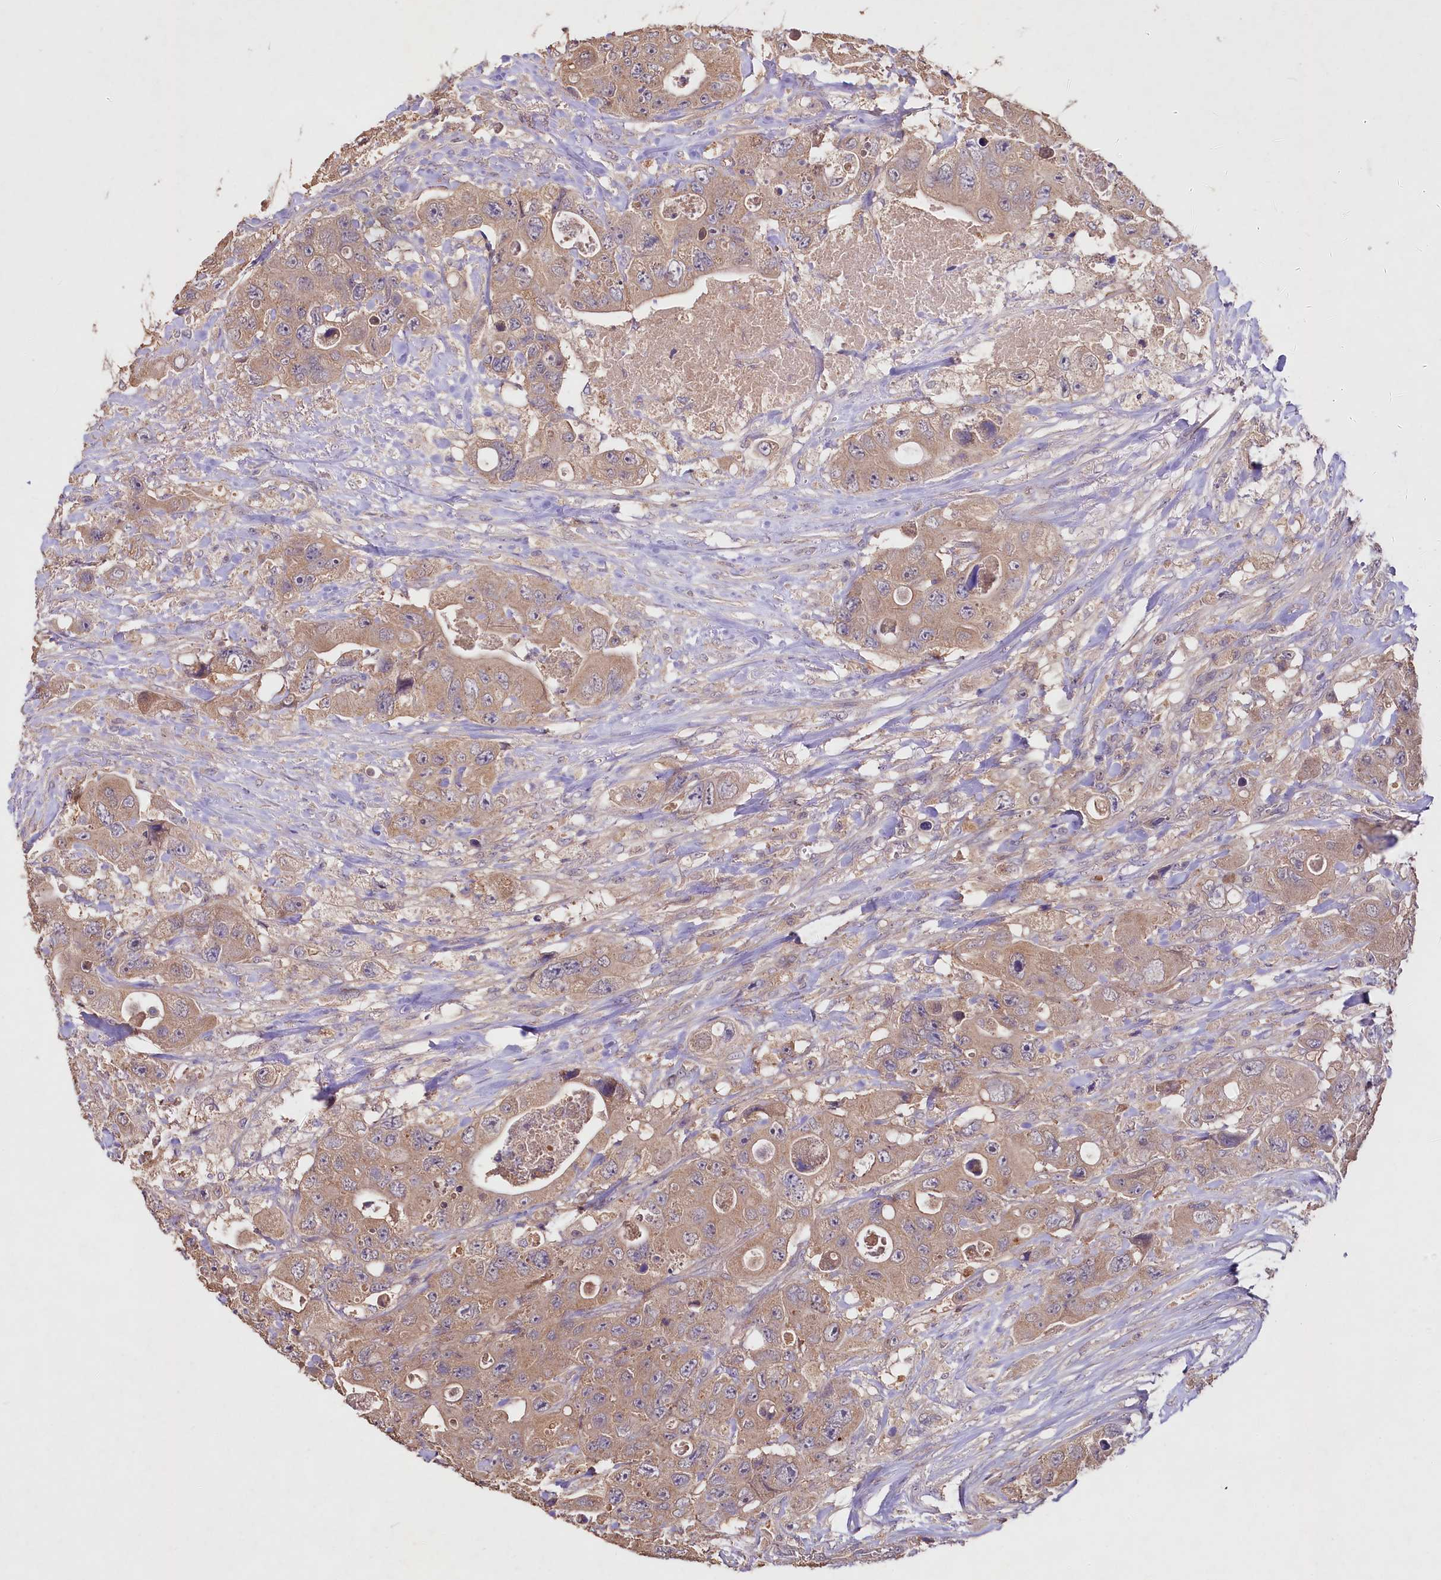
{"staining": {"intensity": "weak", "quantity": ">75%", "location": "cytoplasmic/membranous"}, "tissue": "colorectal cancer", "cell_type": "Tumor cells", "image_type": "cancer", "snomed": [{"axis": "morphology", "description": "Adenocarcinoma, NOS"}, {"axis": "topography", "description": "Colon"}], "caption": "Colorectal cancer tissue demonstrates weak cytoplasmic/membranous expression in approximately >75% of tumor cells, visualized by immunohistochemistry.", "gene": "ETFBKMT", "patient": {"sex": "female", "age": 46}}